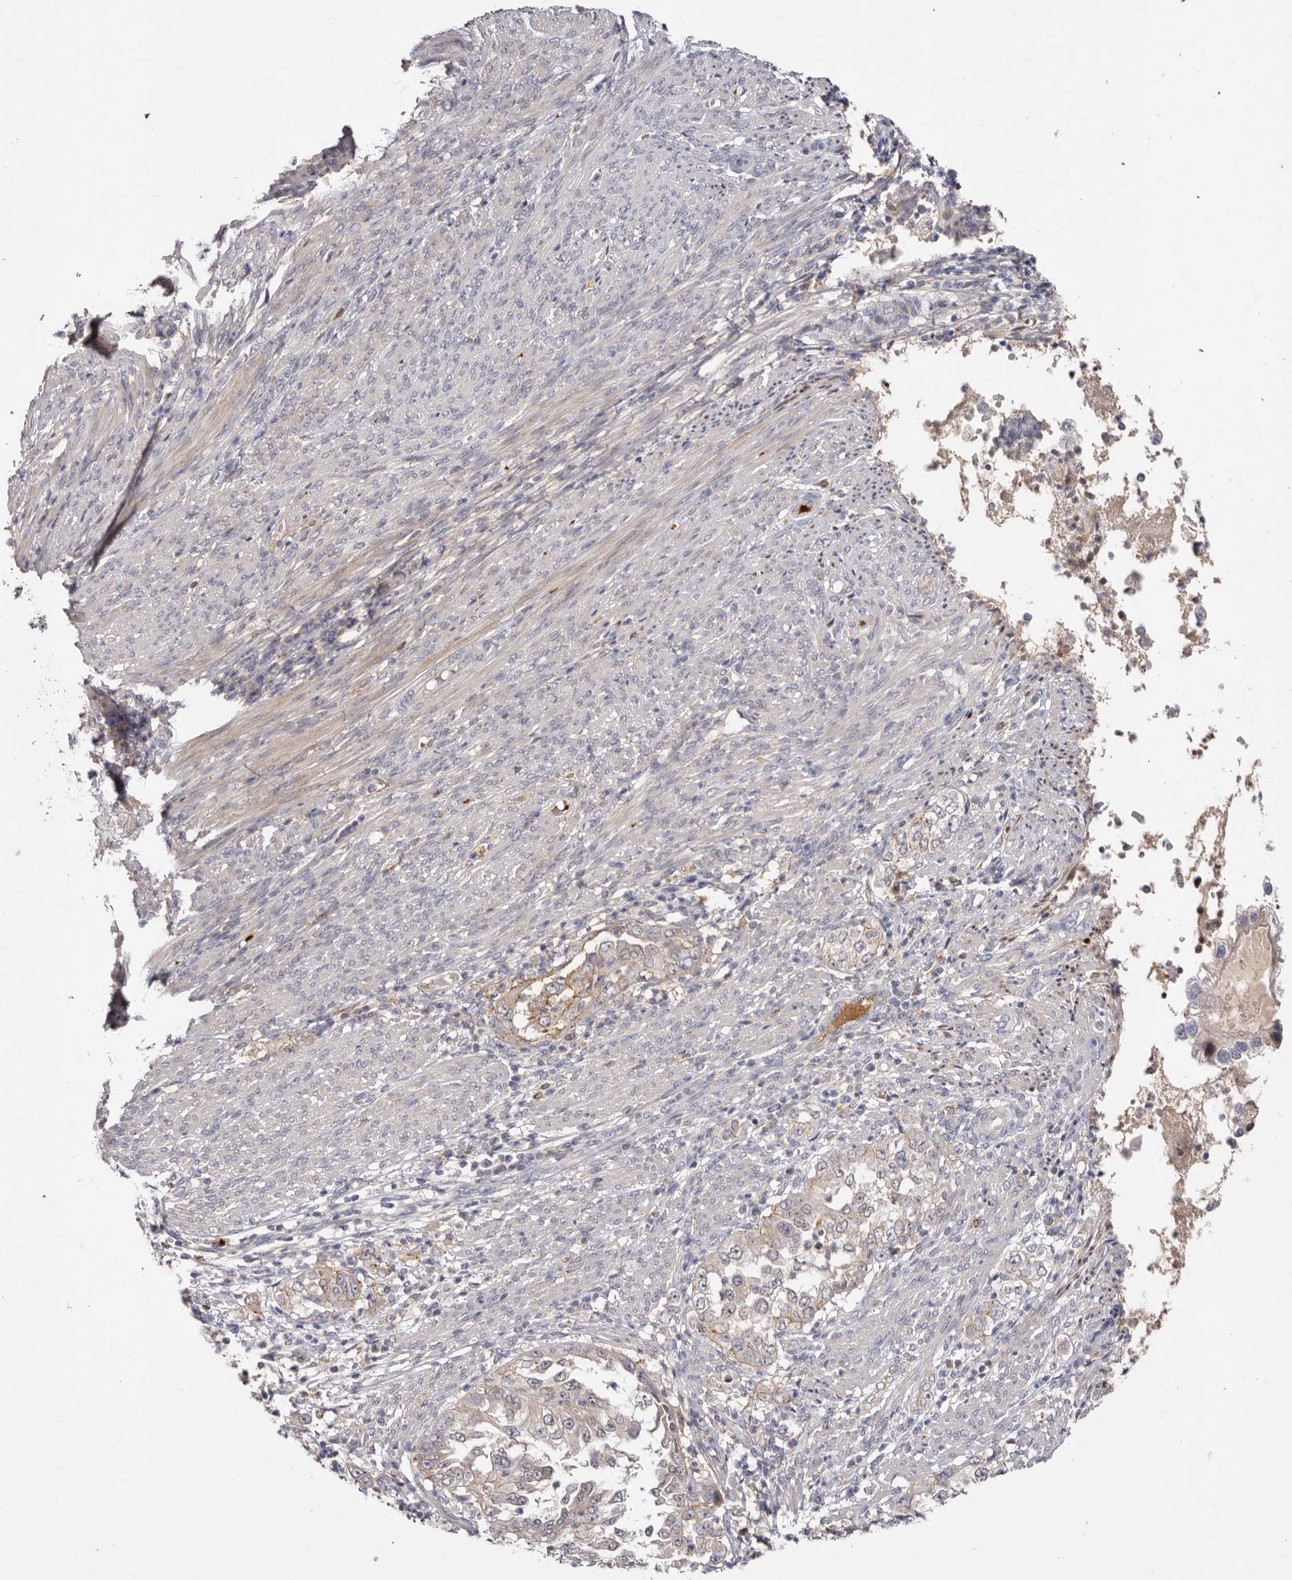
{"staining": {"intensity": "weak", "quantity": "<25%", "location": "cytoplasmic/membranous"}, "tissue": "endometrial cancer", "cell_type": "Tumor cells", "image_type": "cancer", "snomed": [{"axis": "morphology", "description": "Adenocarcinoma, NOS"}, {"axis": "topography", "description": "Endometrium"}], "caption": "Adenocarcinoma (endometrial) was stained to show a protein in brown. There is no significant expression in tumor cells.", "gene": "LMLN", "patient": {"sex": "female", "age": 85}}